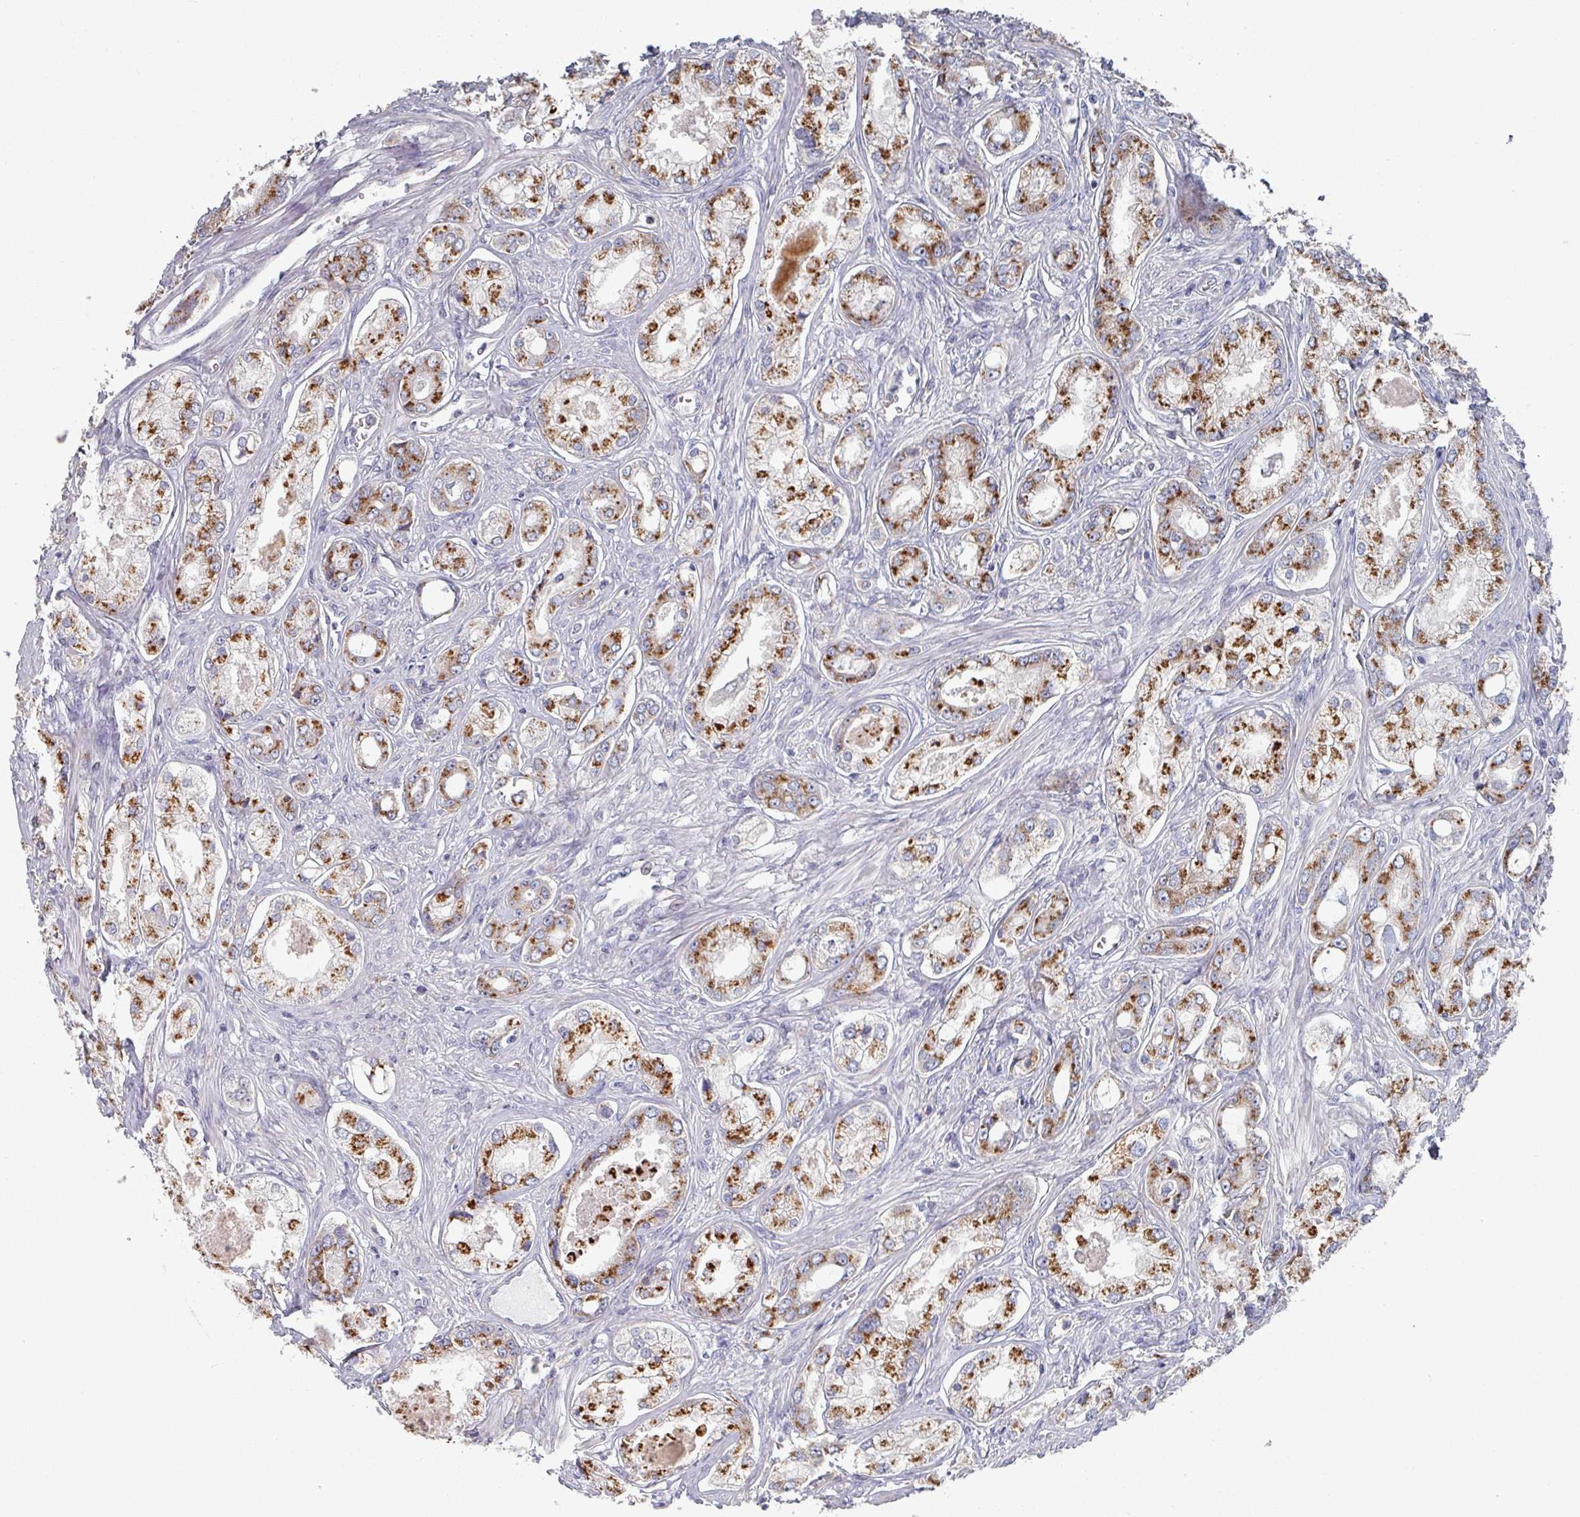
{"staining": {"intensity": "strong", "quantity": ">75%", "location": "cytoplasmic/membranous"}, "tissue": "prostate cancer", "cell_type": "Tumor cells", "image_type": "cancer", "snomed": [{"axis": "morphology", "description": "Adenocarcinoma, Low grade"}, {"axis": "topography", "description": "Prostate"}], "caption": "Prostate low-grade adenocarcinoma was stained to show a protein in brown. There is high levels of strong cytoplasmic/membranous positivity in about >75% of tumor cells.", "gene": "EFL1", "patient": {"sex": "male", "age": 68}}